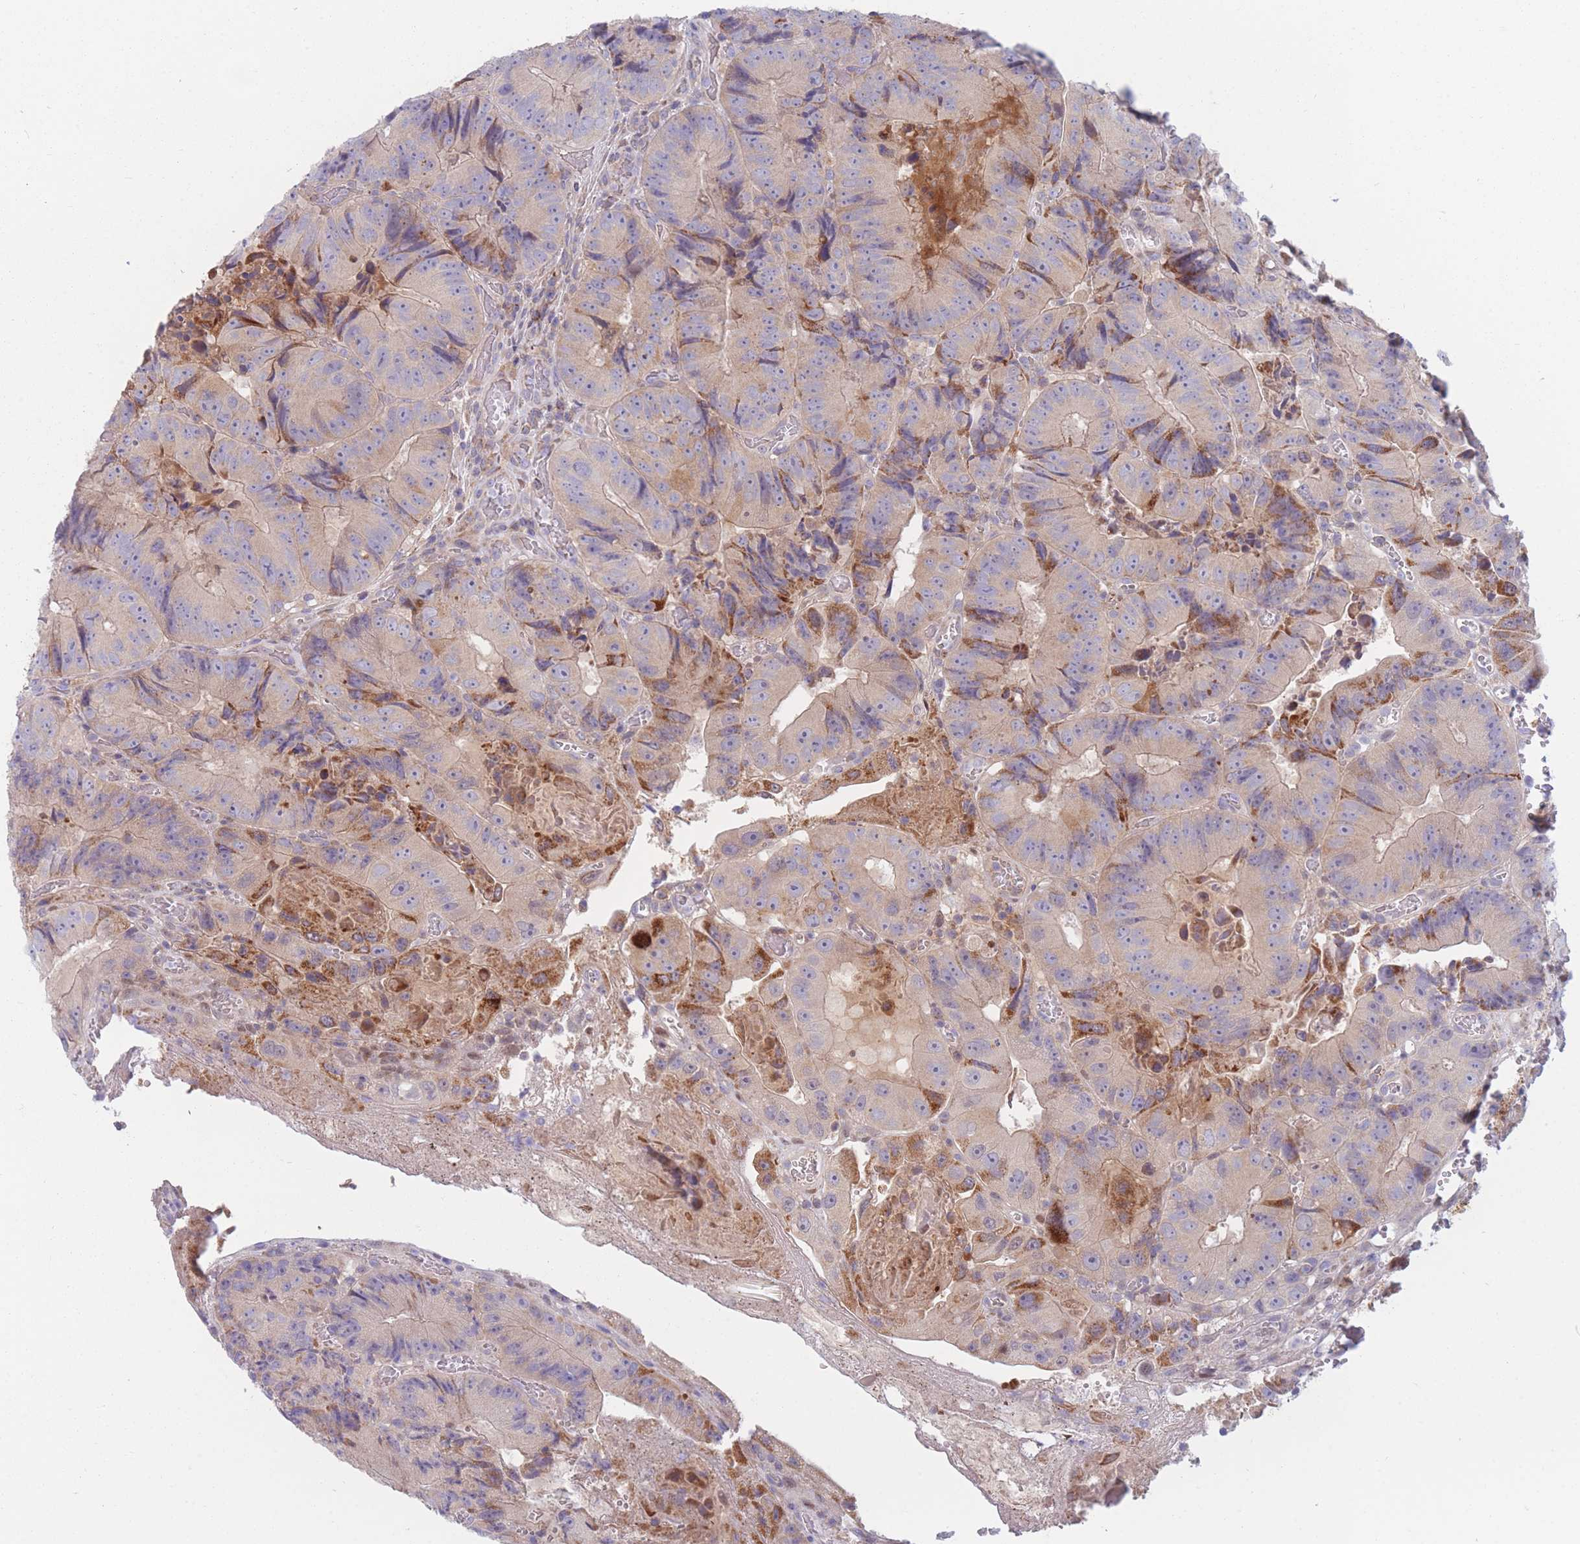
{"staining": {"intensity": "moderate", "quantity": "<25%", "location": "cytoplasmic/membranous"}, "tissue": "colorectal cancer", "cell_type": "Tumor cells", "image_type": "cancer", "snomed": [{"axis": "morphology", "description": "Adenocarcinoma, NOS"}, {"axis": "topography", "description": "Colon"}], "caption": "Immunohistochemistry (DAB) staining of human colorectal adenocarcinoma displays moderate cytoplasmic/membranous protein expression in about <25% of tumor cells. The protein is stained brown, and the nuclei are stained in blue (DAB IHC with brightfield microscopy, high magnification).", "gene": "PDE4A", "patient": {"sex": "female", "age": 86}}